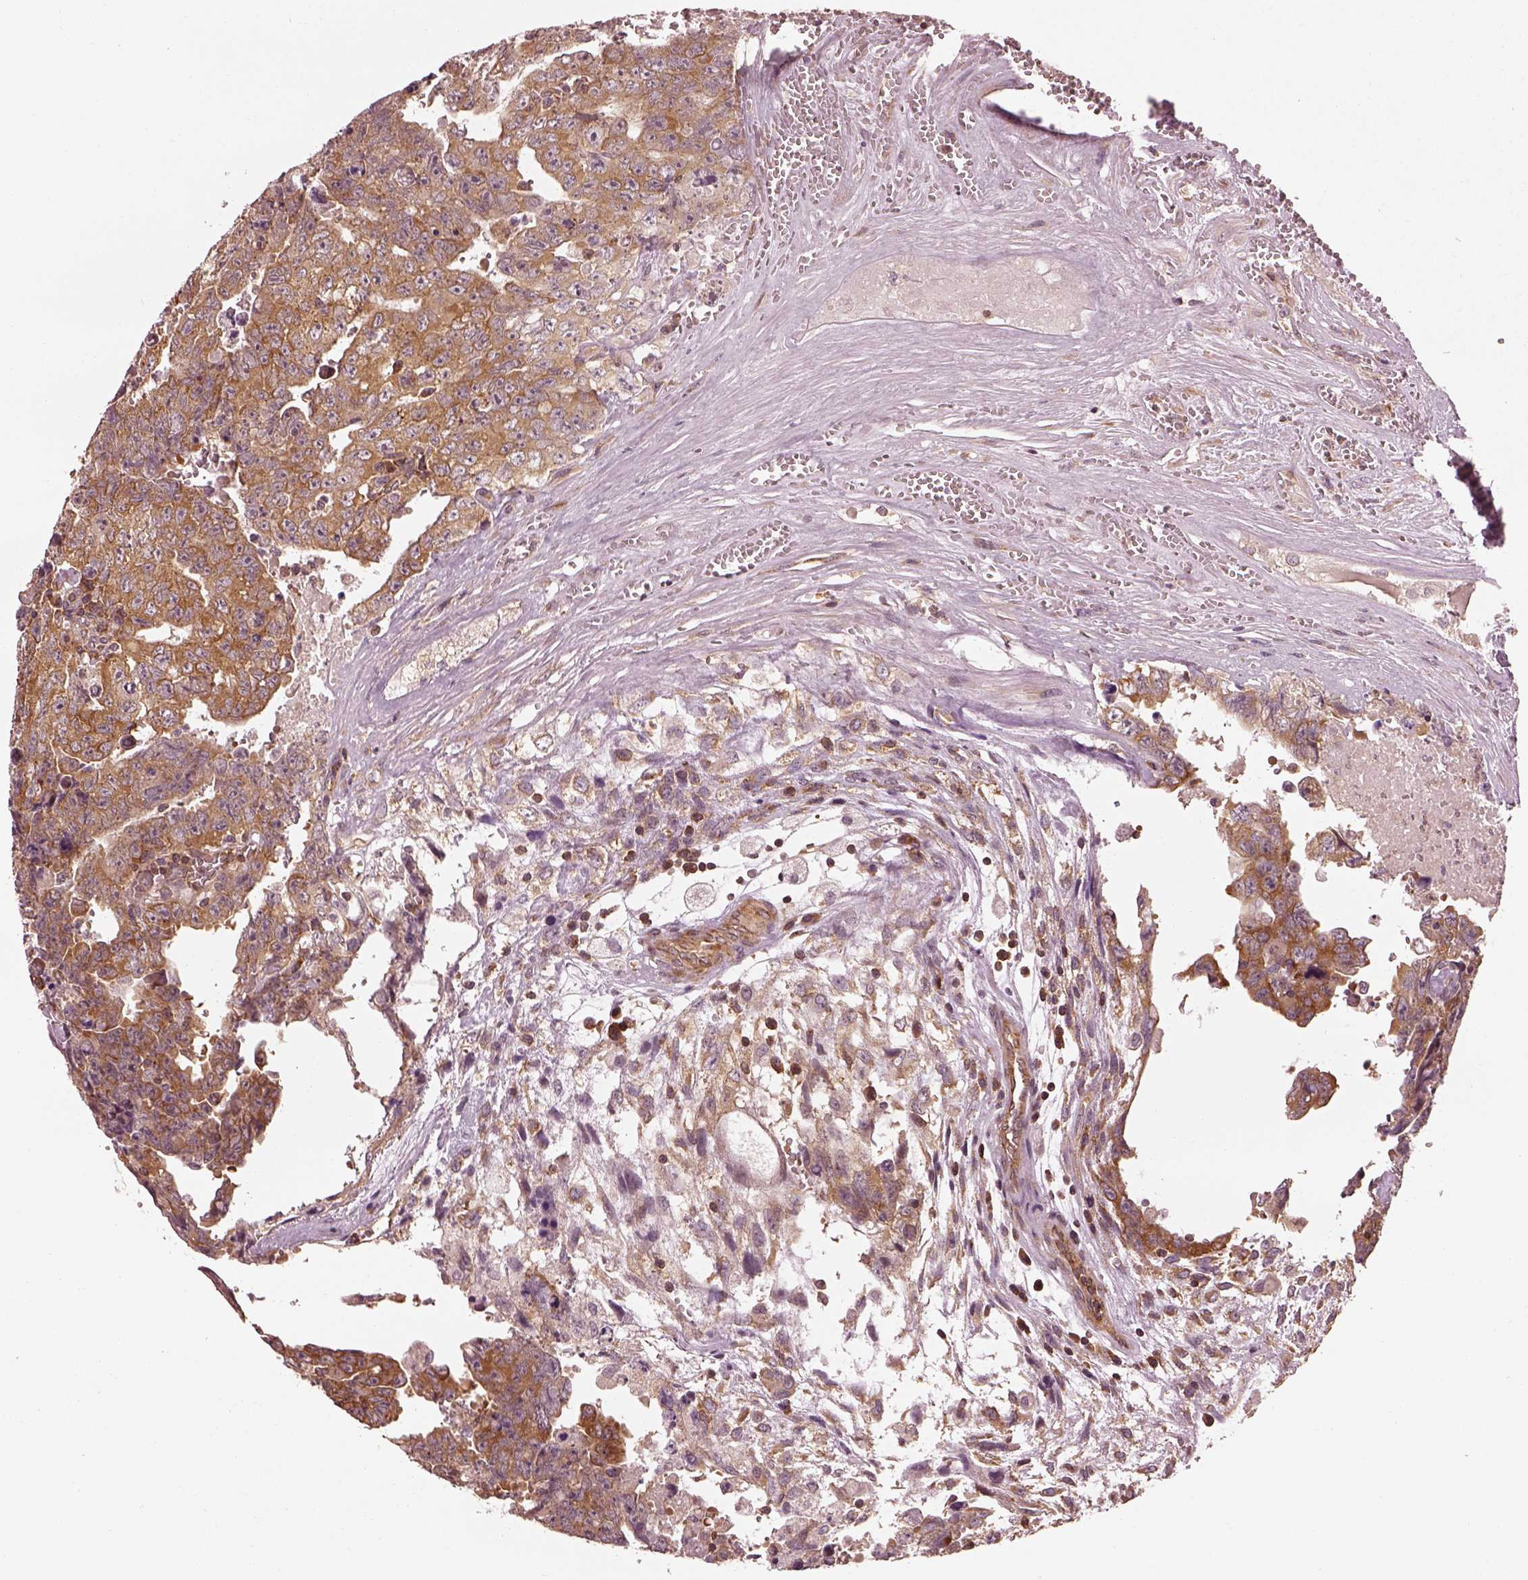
{"staining": {"intensity": "moderate", "quantity": ">75%", "location": "cytoplasmic/membranous"}, "tissue": "testis cancer", "cell_type": "Tumor cells", "image_type": "cancer", "snomed": [{"axis": "morphology", "description": "Carcinoma, Embryonal, NOS"}, {"axis": "topography", "description": "Testis"}], "caption": "Immunohistochemical staining of human testis cancer displays medium levels of moderate cytoplasmic/membranous staining in about >75% of tumor cells.", "gene": "LSM14A", "patient": {"sex": "male", "age": 24}}